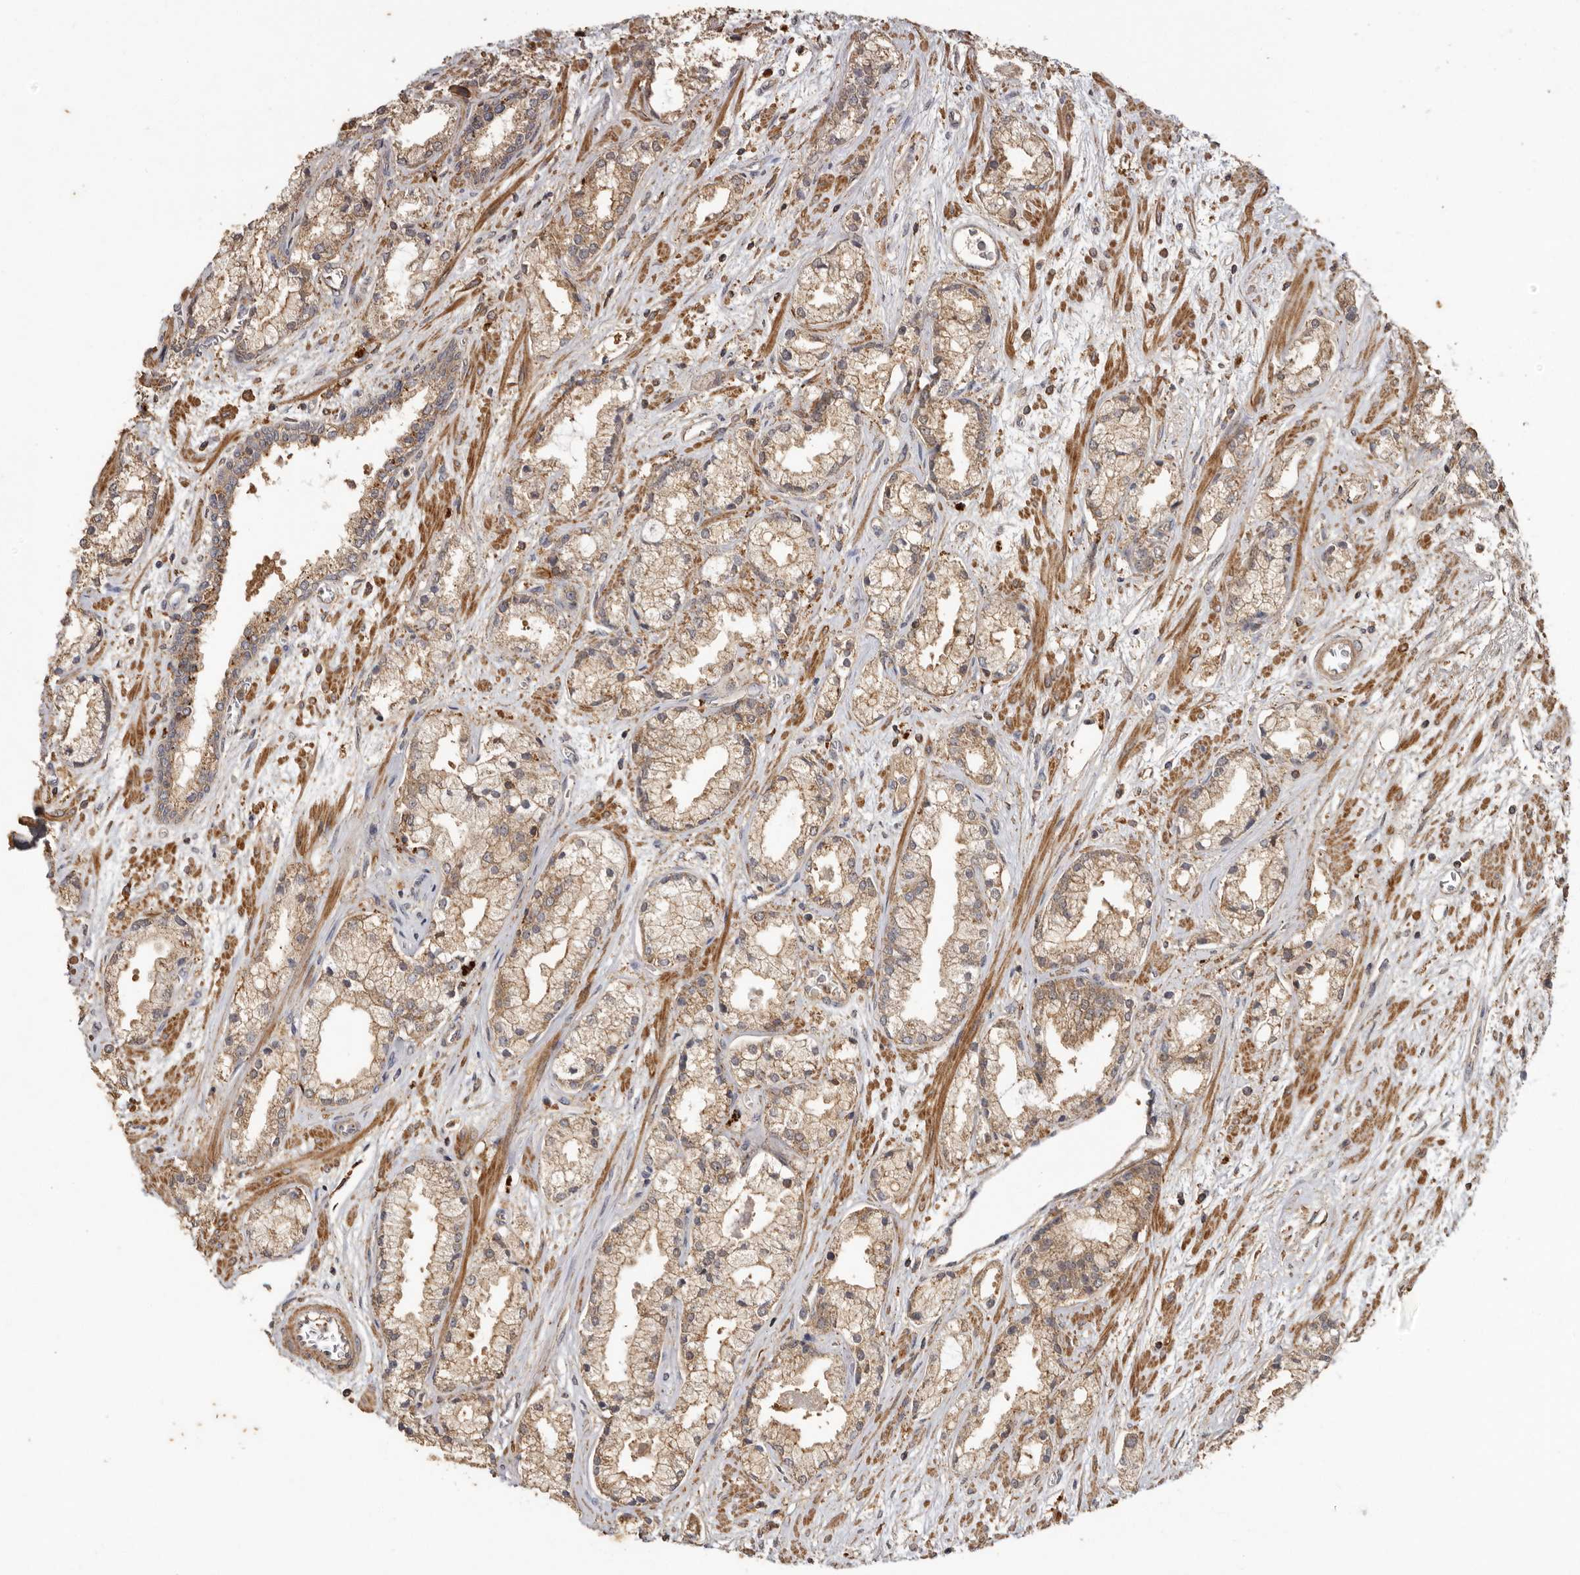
{"staining": {"intensity": "moderate", "quantity": ">75%", "location": "cytoplasmic/membranous"}, "tissue": "prostate cancer", "cell_type": "Tumor cells", "image_type": "cancer", "snomed": [{"axis": "morphology", "description": "Adenocarcinoma, High grade"}, {"axis": "topography", "description": "Prostate"}], "caption": "A brown stain shows moderate cytoplasmic/membranous staining of a protein in prostate adenocarcinoma (high-grade) tumor cells. (Brightfield microscopy of DAB IHC at high magnification).", "gene": "RWDD1", "patient": {"sex": "male", "age": 50}}